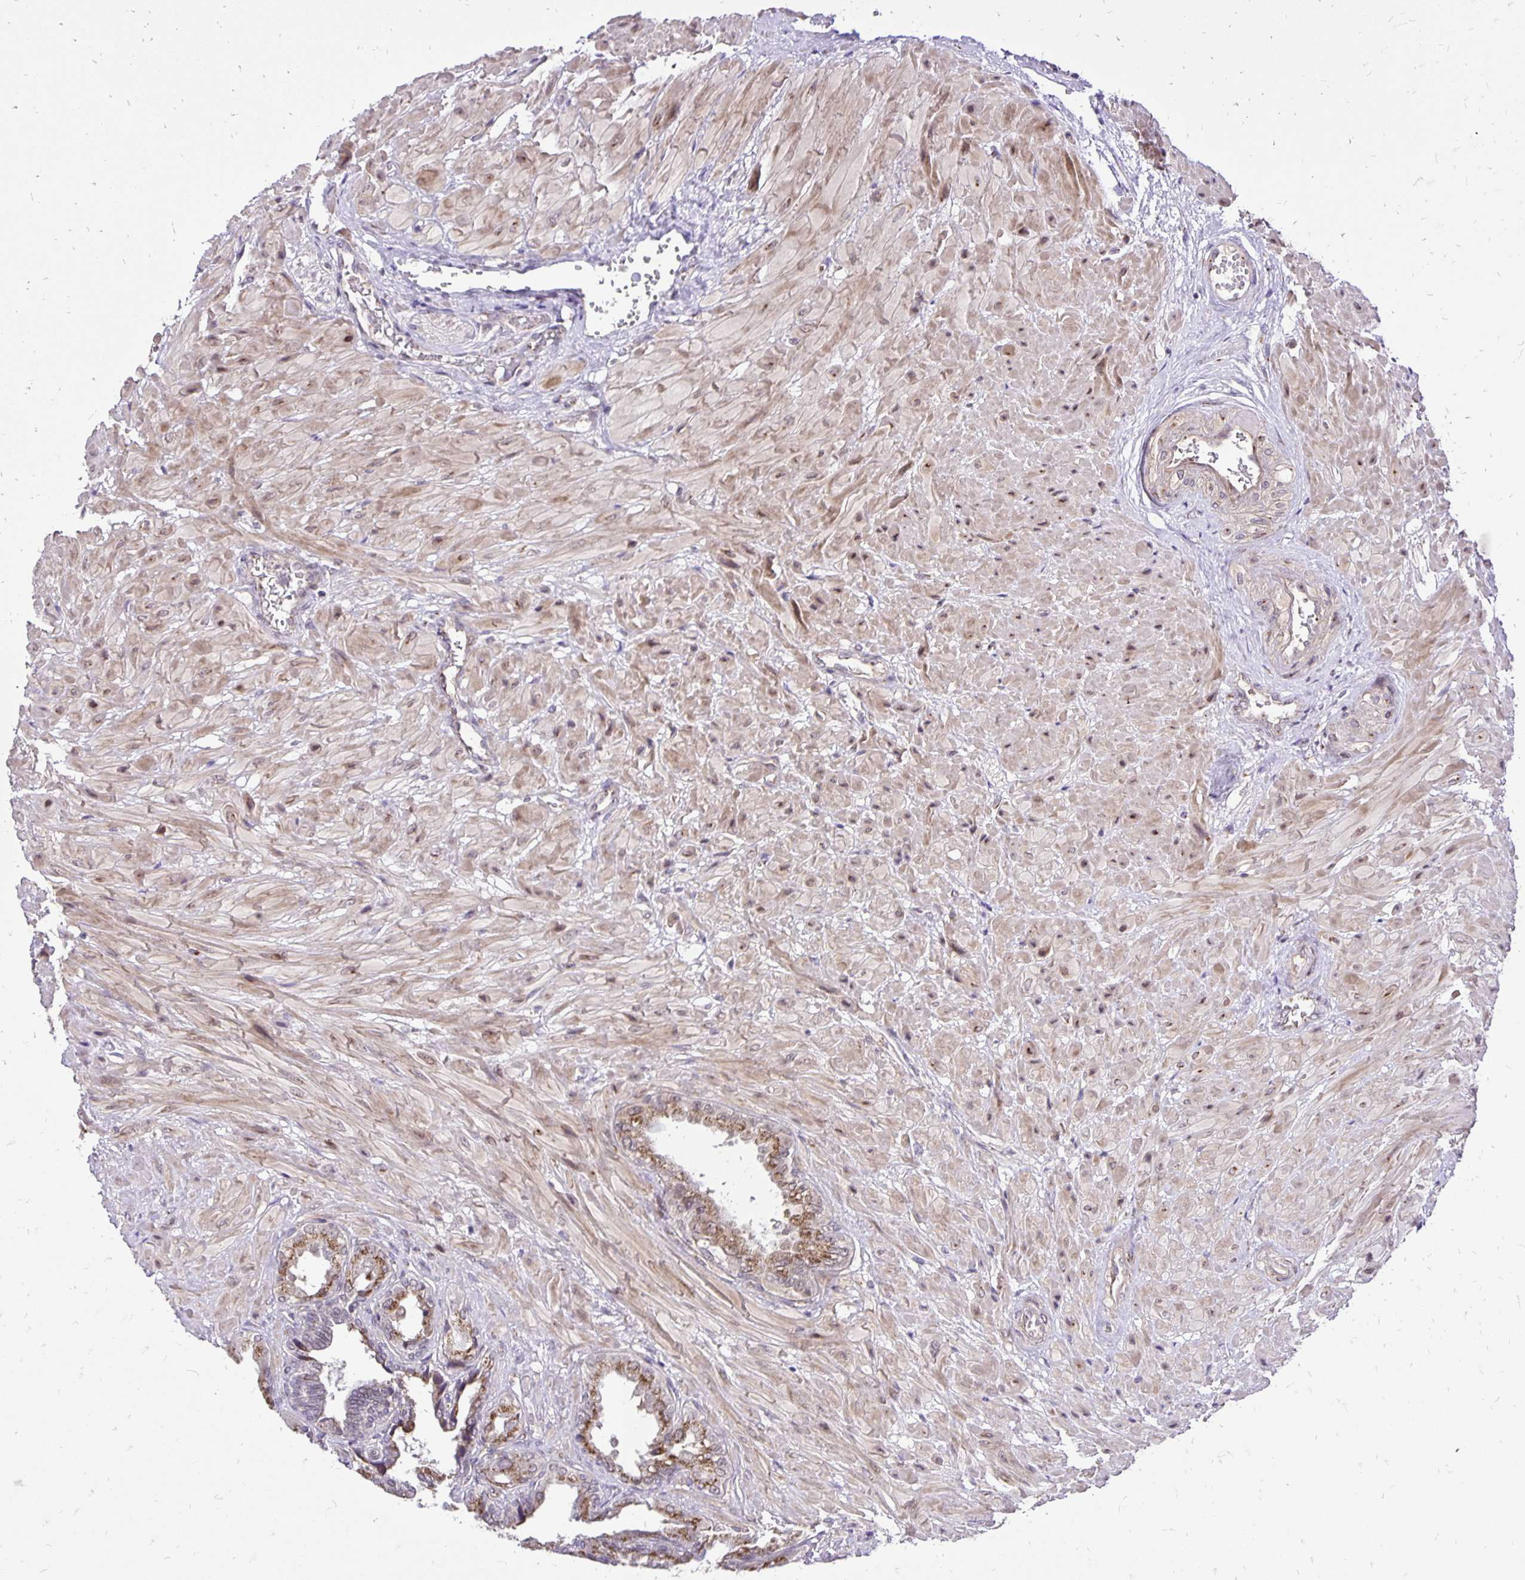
{"staining": {"intensity": "moderate", "quantity": "25%-75%", "location": "cytoplasmic/membranous,nuclear"}, "tissue": "seminal vesicle", "cell_type": "Glandular cells", "image_type": "normal", "snomed": [{"axis": "morphology", "description": "Normal tissue, NOS"}, {"axis": "topography", "description": "Seminal veicle"}], "caption": "IHC (DAB (3,3'-diaminobenzidine)) staining of unremarkable human seminal vesicle reveals moderate cytoplasmic/membranous,nuclear protein expression in approximately 25%-75% of glandular cells.", "gene": "GOLGA5", "patient": {"sex": "male", "age": 55}}